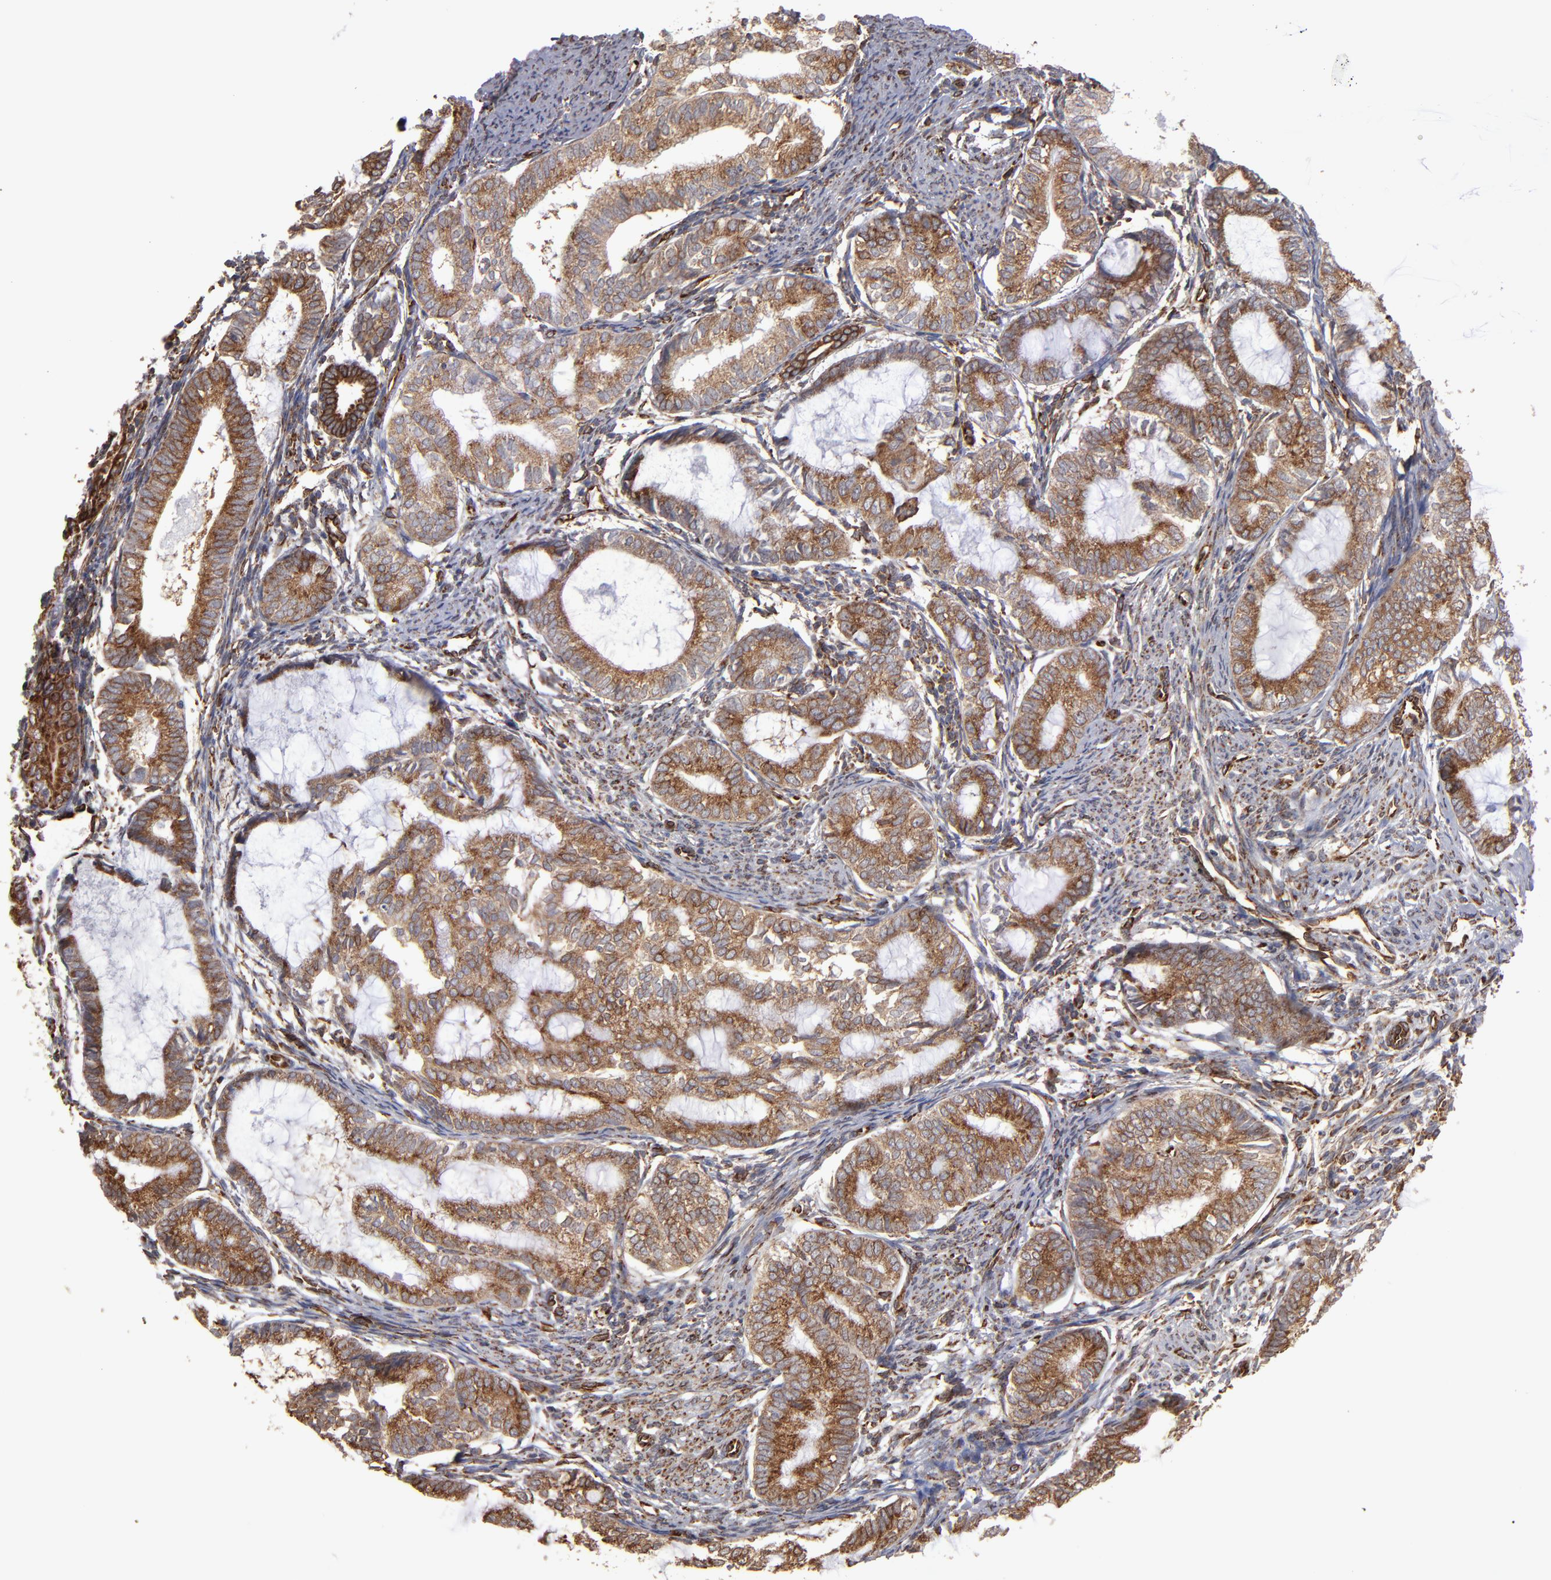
{"staining": {"intensity": "moderate", "quantity": ">75%", "location": "cytoplasmic/membranous"}, "tissue": "endometrial cancer", "cell_type": "Tumor cells", "image_type": "cancer", "snomed": [{"axis": "morphology", "description": "Adenocarcinoma, NOS"}, {"axis": "topography", "description": "Endometrium"}], "caption": "Protein positivity by immunohistochemistry shows moderate cytoplasmic/membranous positivity in approximately >75% of tumor cells in adenocarcinoma (endometrial). (IHC, brightfield microscopy, high magnification).", "gene": "KTN1", "patient": {"sex": "female", "age": 63}}